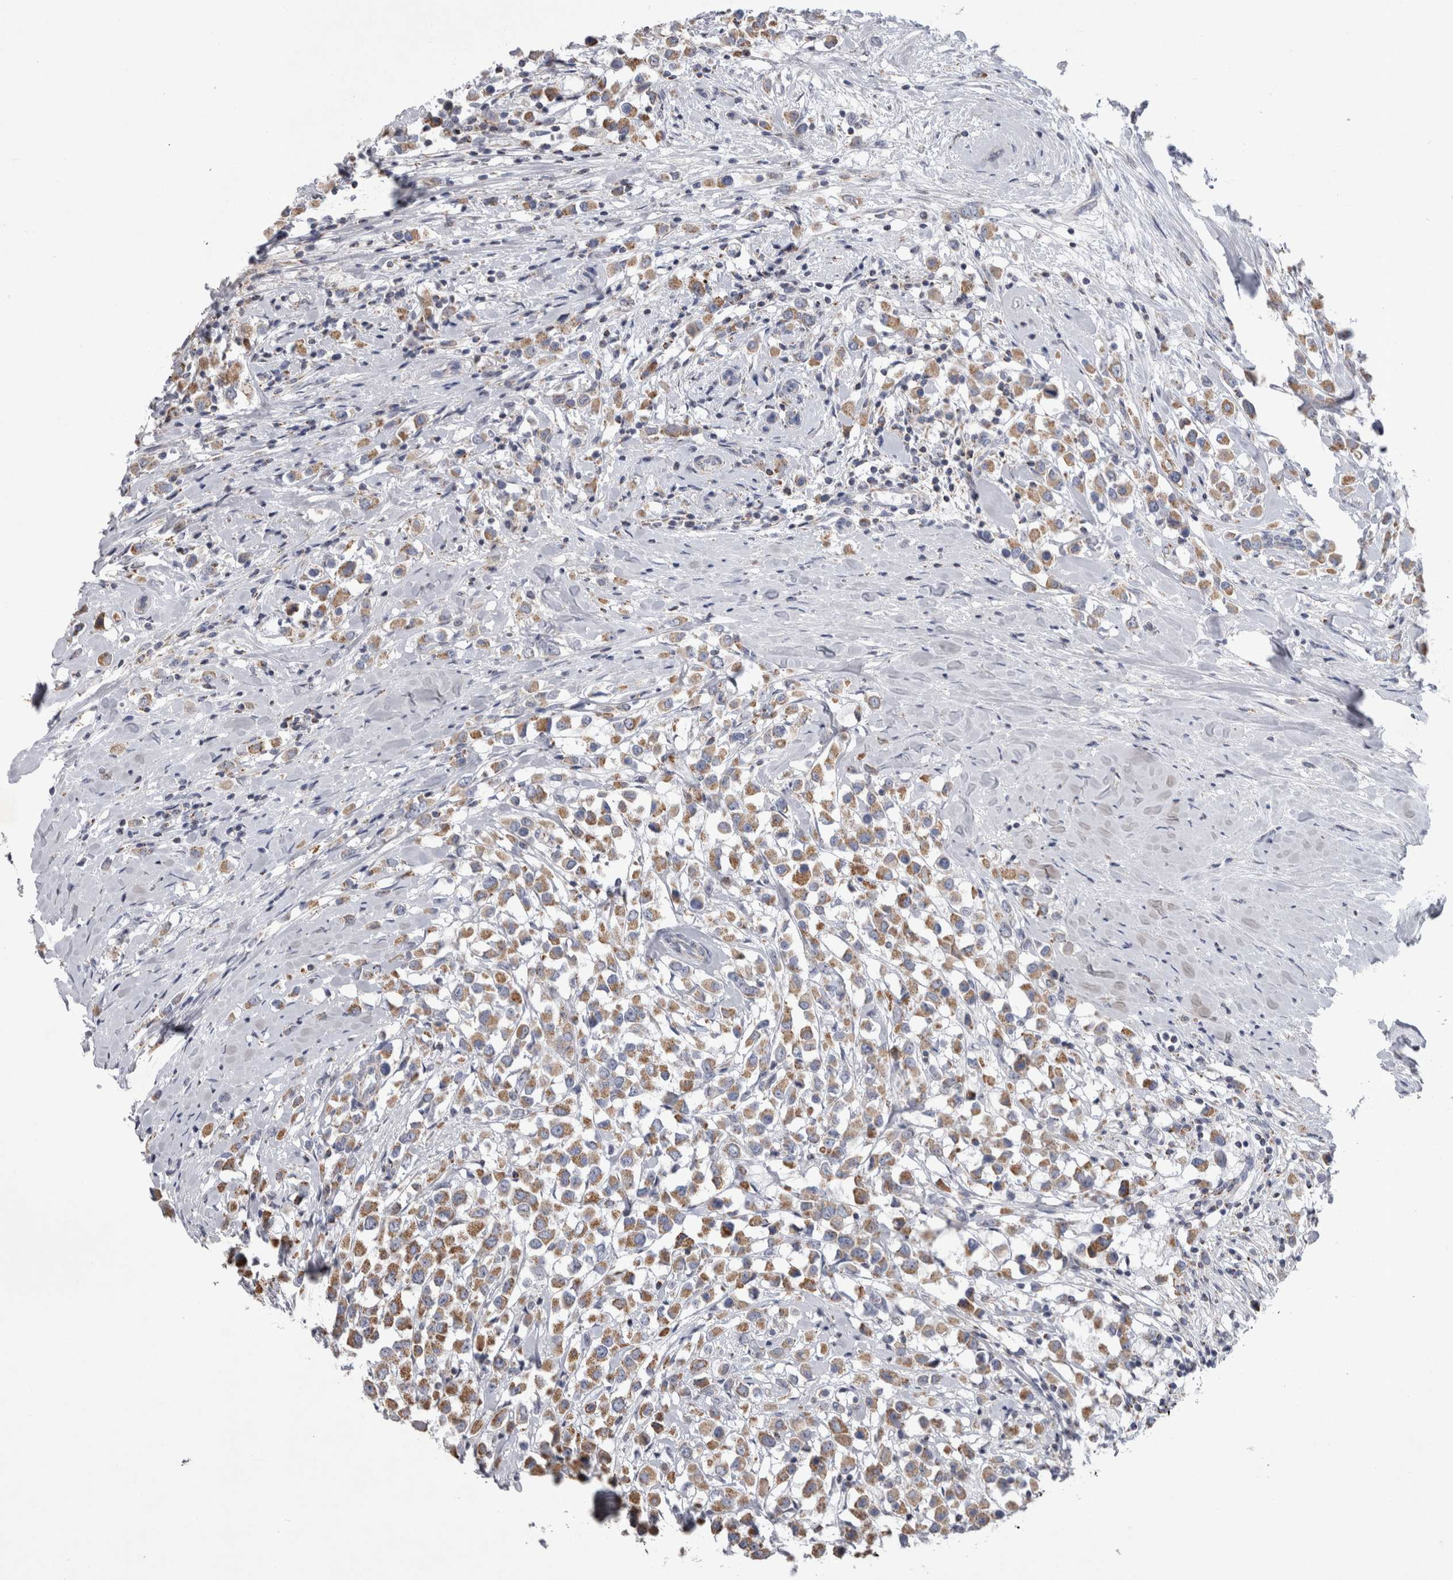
{"staining": {"intensity": "moderate", "quantity": ">75%", "location": "cytoplasmic/membranous"}, "tissue": "breast cancer", "cell_type": "Tumor cells", "image_type": "cancer", "snomed": [{"axis": "morphology", "description": "Duct carcinoma"}, {"axis": "topography", "description": "Breast"}], "caption": "Tumor cells exhibit medium levels of moderate cytoplasmic/membranous expression in approximately >75% of cells in human invasive ductal carcinoma (breast). The protein is stained brown, and the nuclei are stained in blue (DAB (3,3'-diaminobenzidine) IHC with brightfield microscopy, high magnification).", "gene": "HDHD3", "patient": {"sex": "female", "age": 61}}